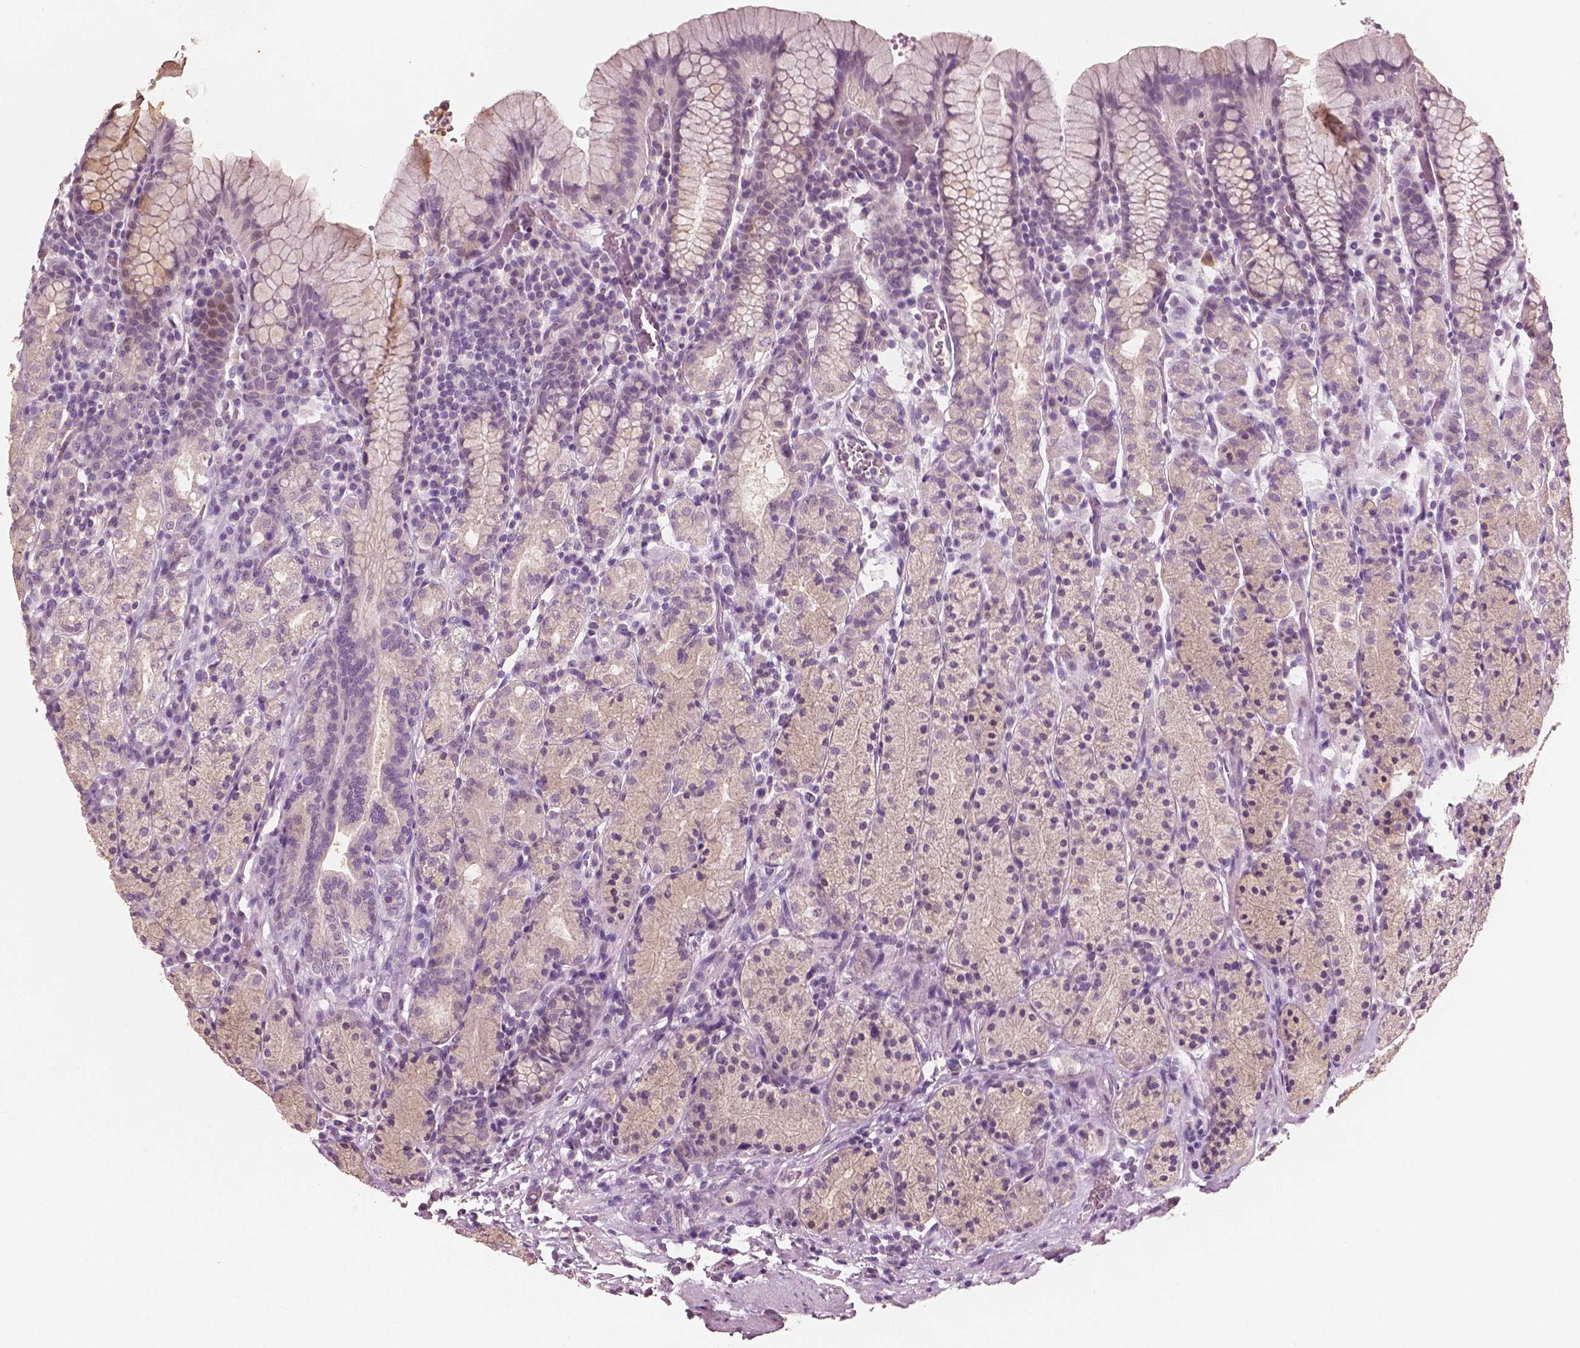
{"staining": {"intensity": "negative", "quantity": "none", "location": "none"}, "tissue": "stomach", "cell_type": "Glandular cells", "image_type": "normal", "snomed": [{"axis": "morphology", "description": "Normal tissue, NOS"}, {"axis": "topography", "description": "Stomach, upper"}, {"axis": "topography", "description": "Stomach"}], "caption": "A micrograph of stomach stained for a protein displays no brown staining in glandular cells.", "gene": "PLA2R1", "patient": {"sex": "male", "age": 62}}